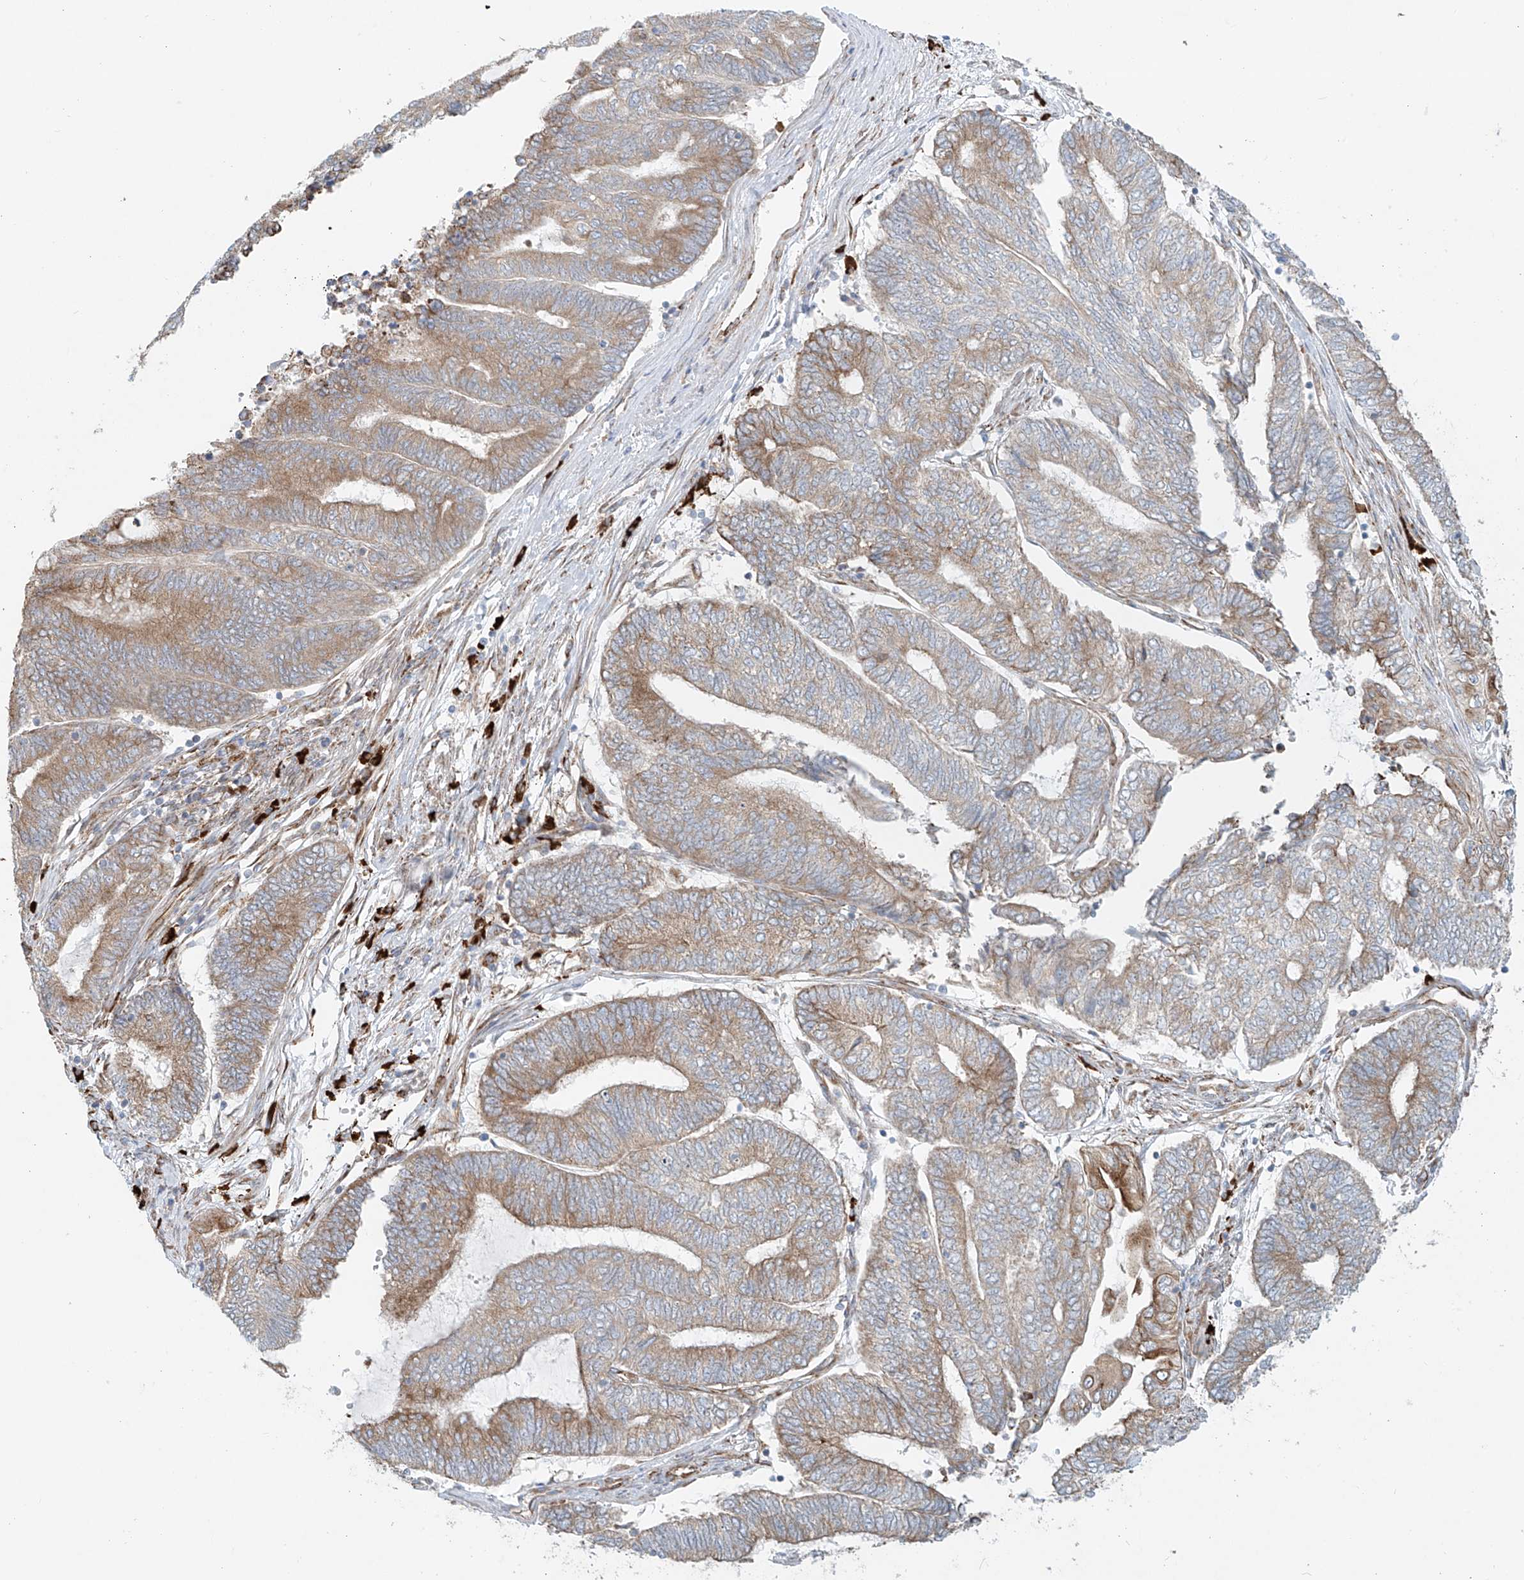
{"staining": {"intensity": "weak", "quantity": ">75%", "location": "cytoplasmic/membranous"}, "tissue": "endometrial cancer", "cell_type": "Tumor cells", "image_type": "cancer", "snomed": [{"axis": "morphology", "description": "Adenocarcinoma, NOS"}, {"axis": "topography", "description": "Uterus"}, {"axis": "topography", "description": "Endometrium"}], "caption": "Endometrial adenocarcinoma stained for a protein (brown) demonstrates weak cytoplasmic/membranous positive positivity in about >75% of tumor cells.", "gene": "EIPR1", "patient": {"sex": "female", "age": 70}}